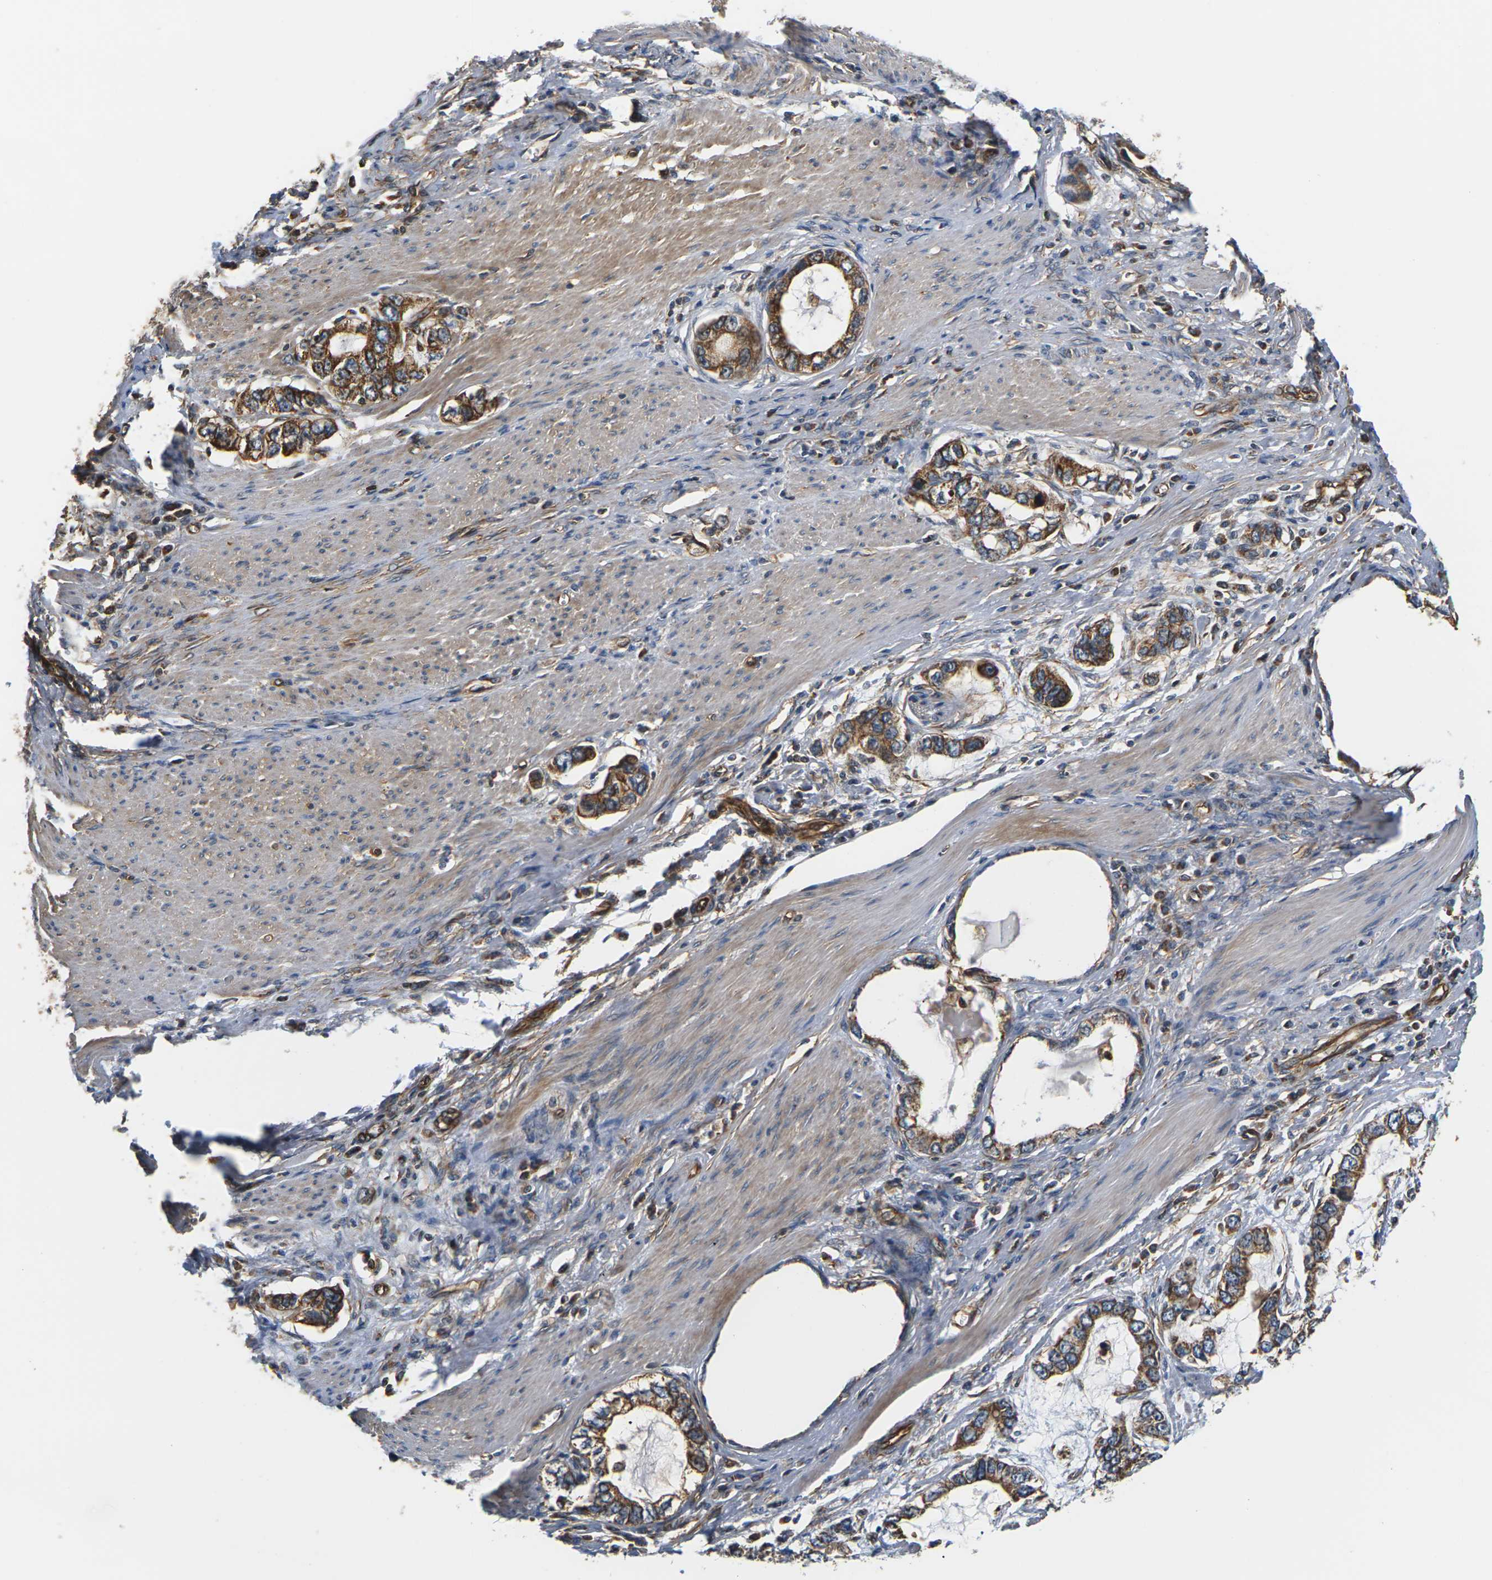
{"staining": {"intensity": "strong", "quantity": ">75%", "location": "cytoplasmic/membranous"}, "tissue": "stomach cancer", "cell_type": "Tumor cells", "image_type": "cancer", "snomed": [{"axis": "morphology", "description": "Adenocarcinoma, NOS"}, {"axis": "topography", "description": "Stomach, lower"}], "caption": "High-power microscopy captured an immunohistochemistry photomicrograph of stomach adenocarcinoma, revealing strong cytoplasmic/membranous expression in approximately >75% of tumor cells. (DAB = brown stain, brightfield microscopy at high magnification).", "gene": "PCDHB4", "patient": {"sex": "female", "age": 93}}